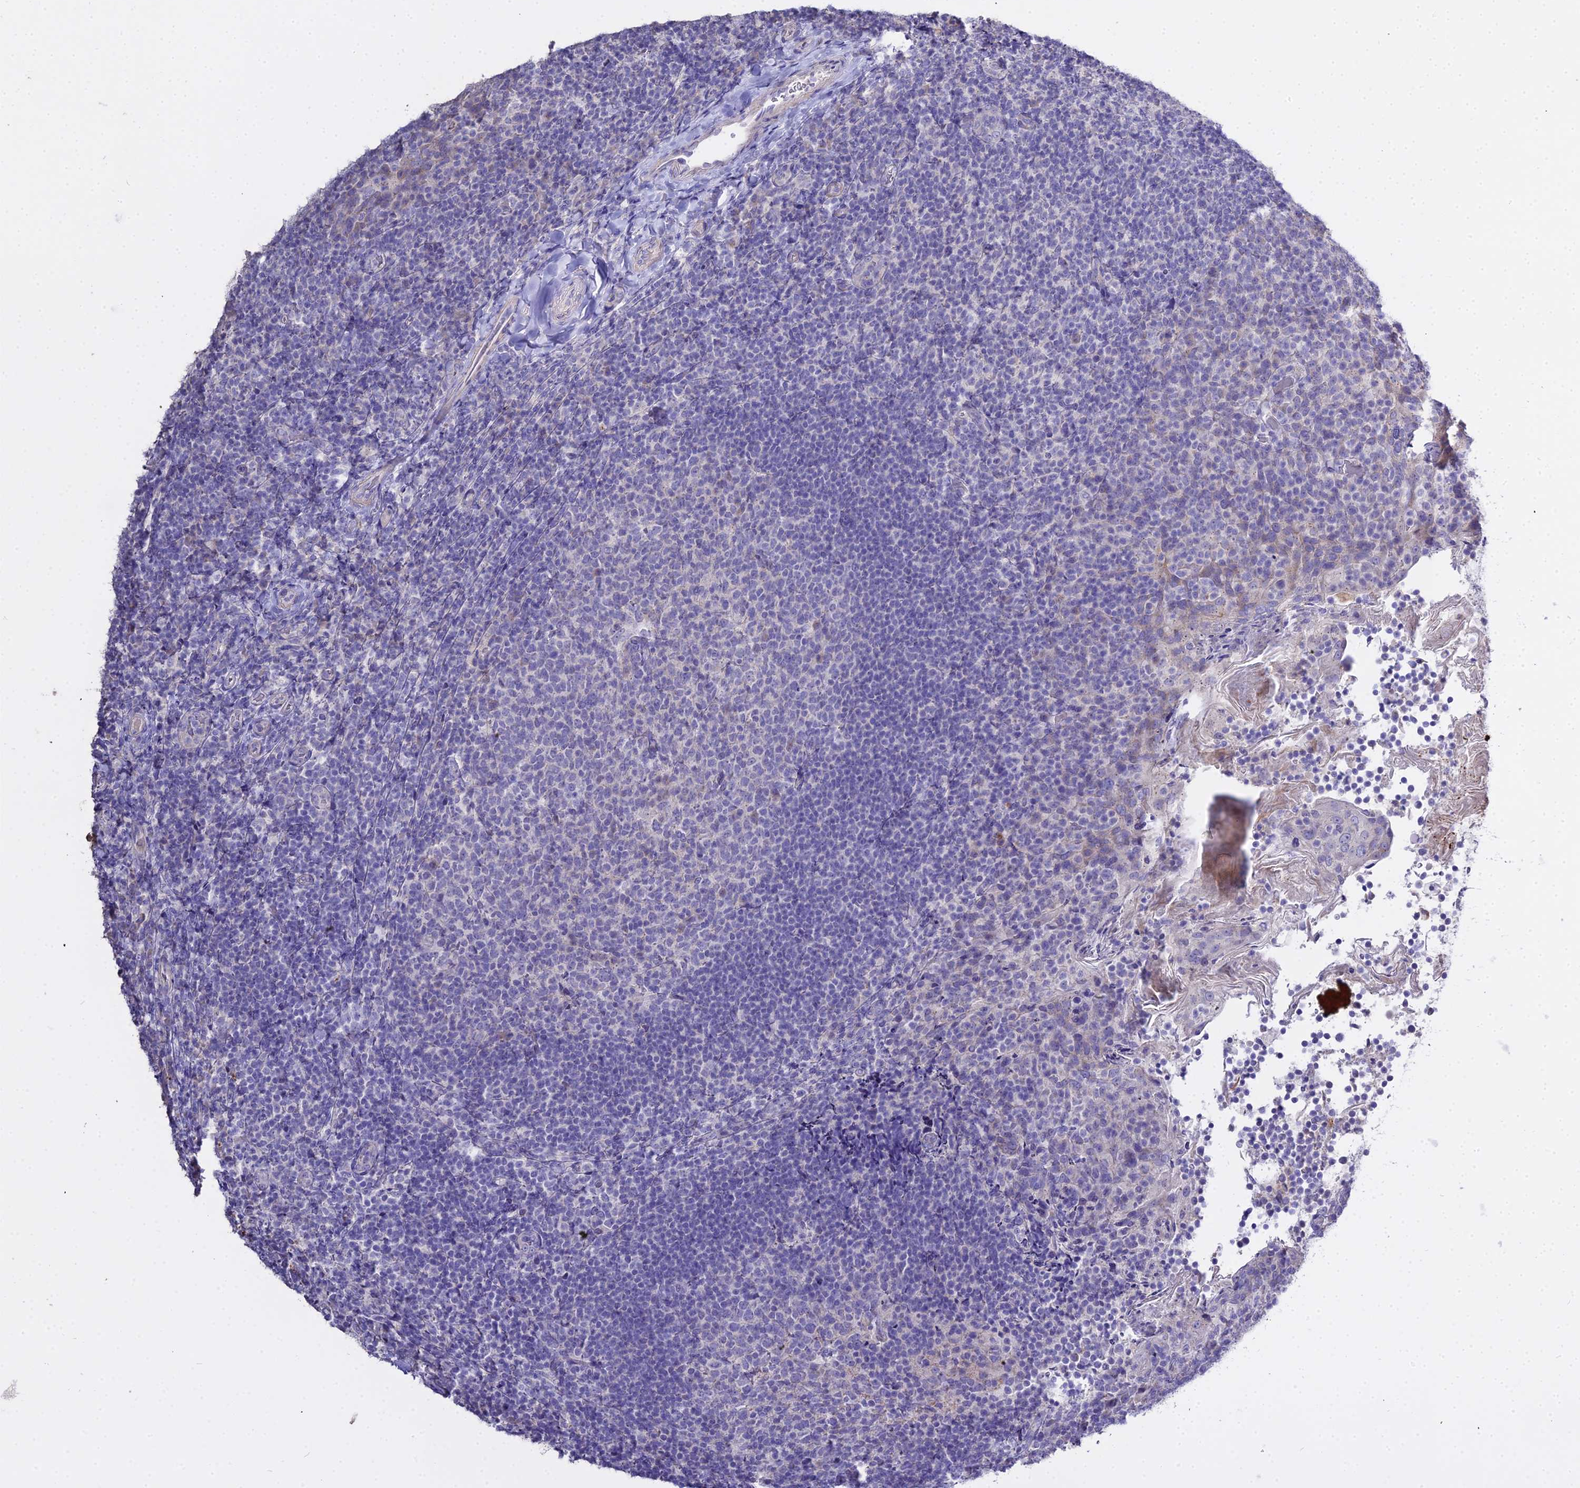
{"staining": {"intensity": "negative", "quantity": "none", "location": "none"}, "tissue": "tonsil", "cell_type": "Germinal center cells", "image_type": "normal", "snomed": [{"axis": "morphology", "description": "Normal tissue, NOS"}, {"axis": "topography", "description": "Tonsil"}], "caption": "Tonsil stained for a protein using immunohistochemistry shows no staining germinal center cells.", "gene": "GLYAT", "patient": {"sex": "female", "age": 10}}